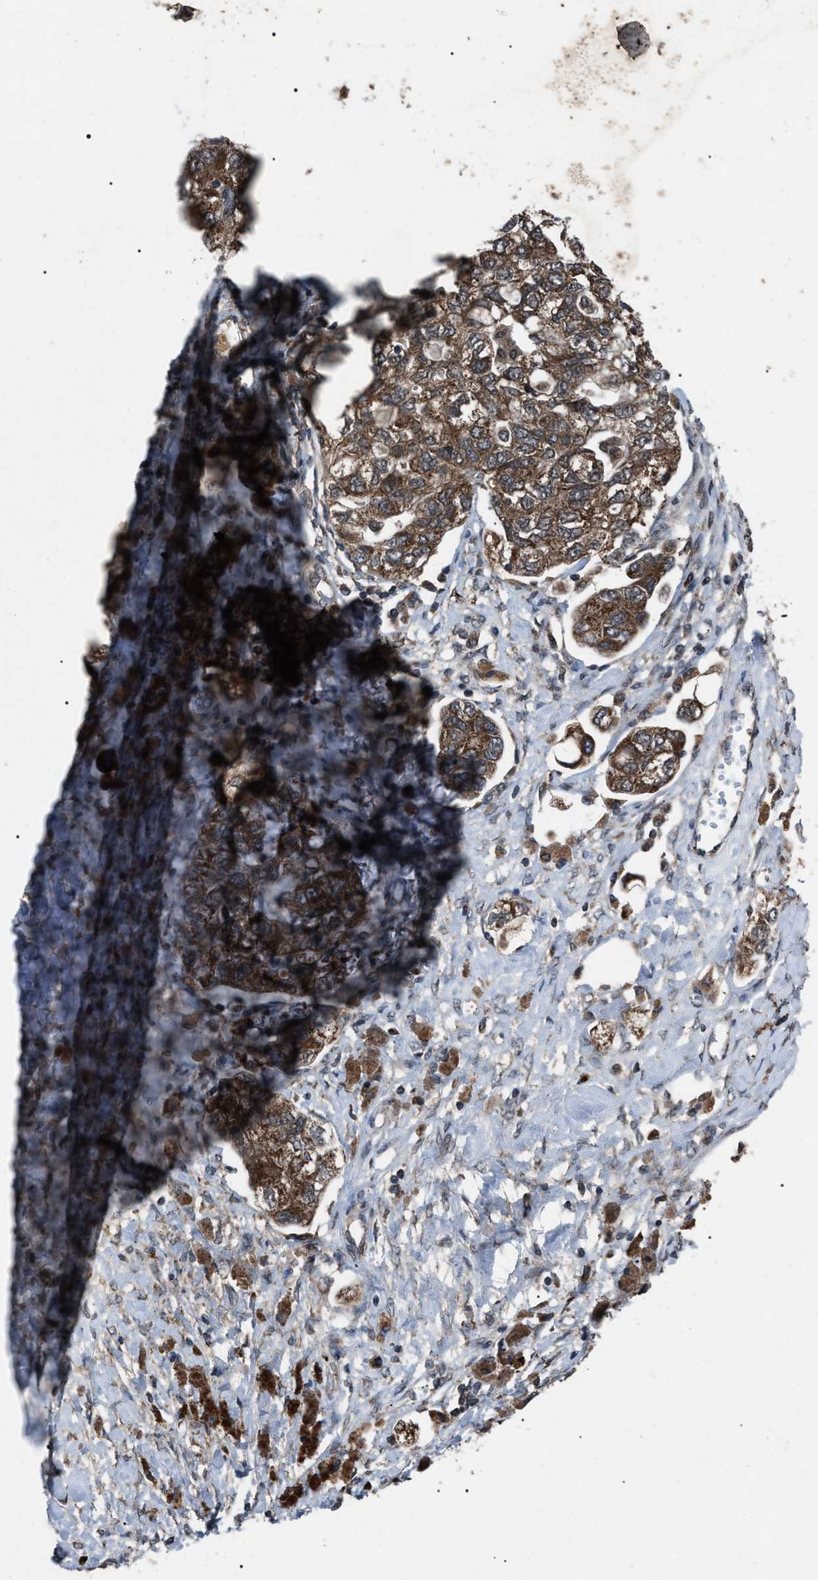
{"staining": {"intensity": "moderate", "quantity": ">75%", "location": "cytoplasmic/membranous"}, "tissue": "ovarian cancer", "cell_type": "Tumor cells", "image_type": "cancer", "snomed": [{"axis": "morphology", "description": "Carcinoma, NOS"}, {"axis": "morphology", "description": "Cystadenocarcinoma, serous, NOS"}, {"axis": "topography", "description": "Ovary"}], "caption": "Moderate cytoplasmic/membranous expression is appreciated in about >75% of tumor cells in serous cystadenocarcinoma (ovarian). The staining is performed using DAB (3,3'-diaminobenzidine) brown chromogen to label protein expression. The nuclei are counter-stained blue using hematoxylin.", "gene": "ZFAND2A", "patient": {"sex": "female", "age": 69}}